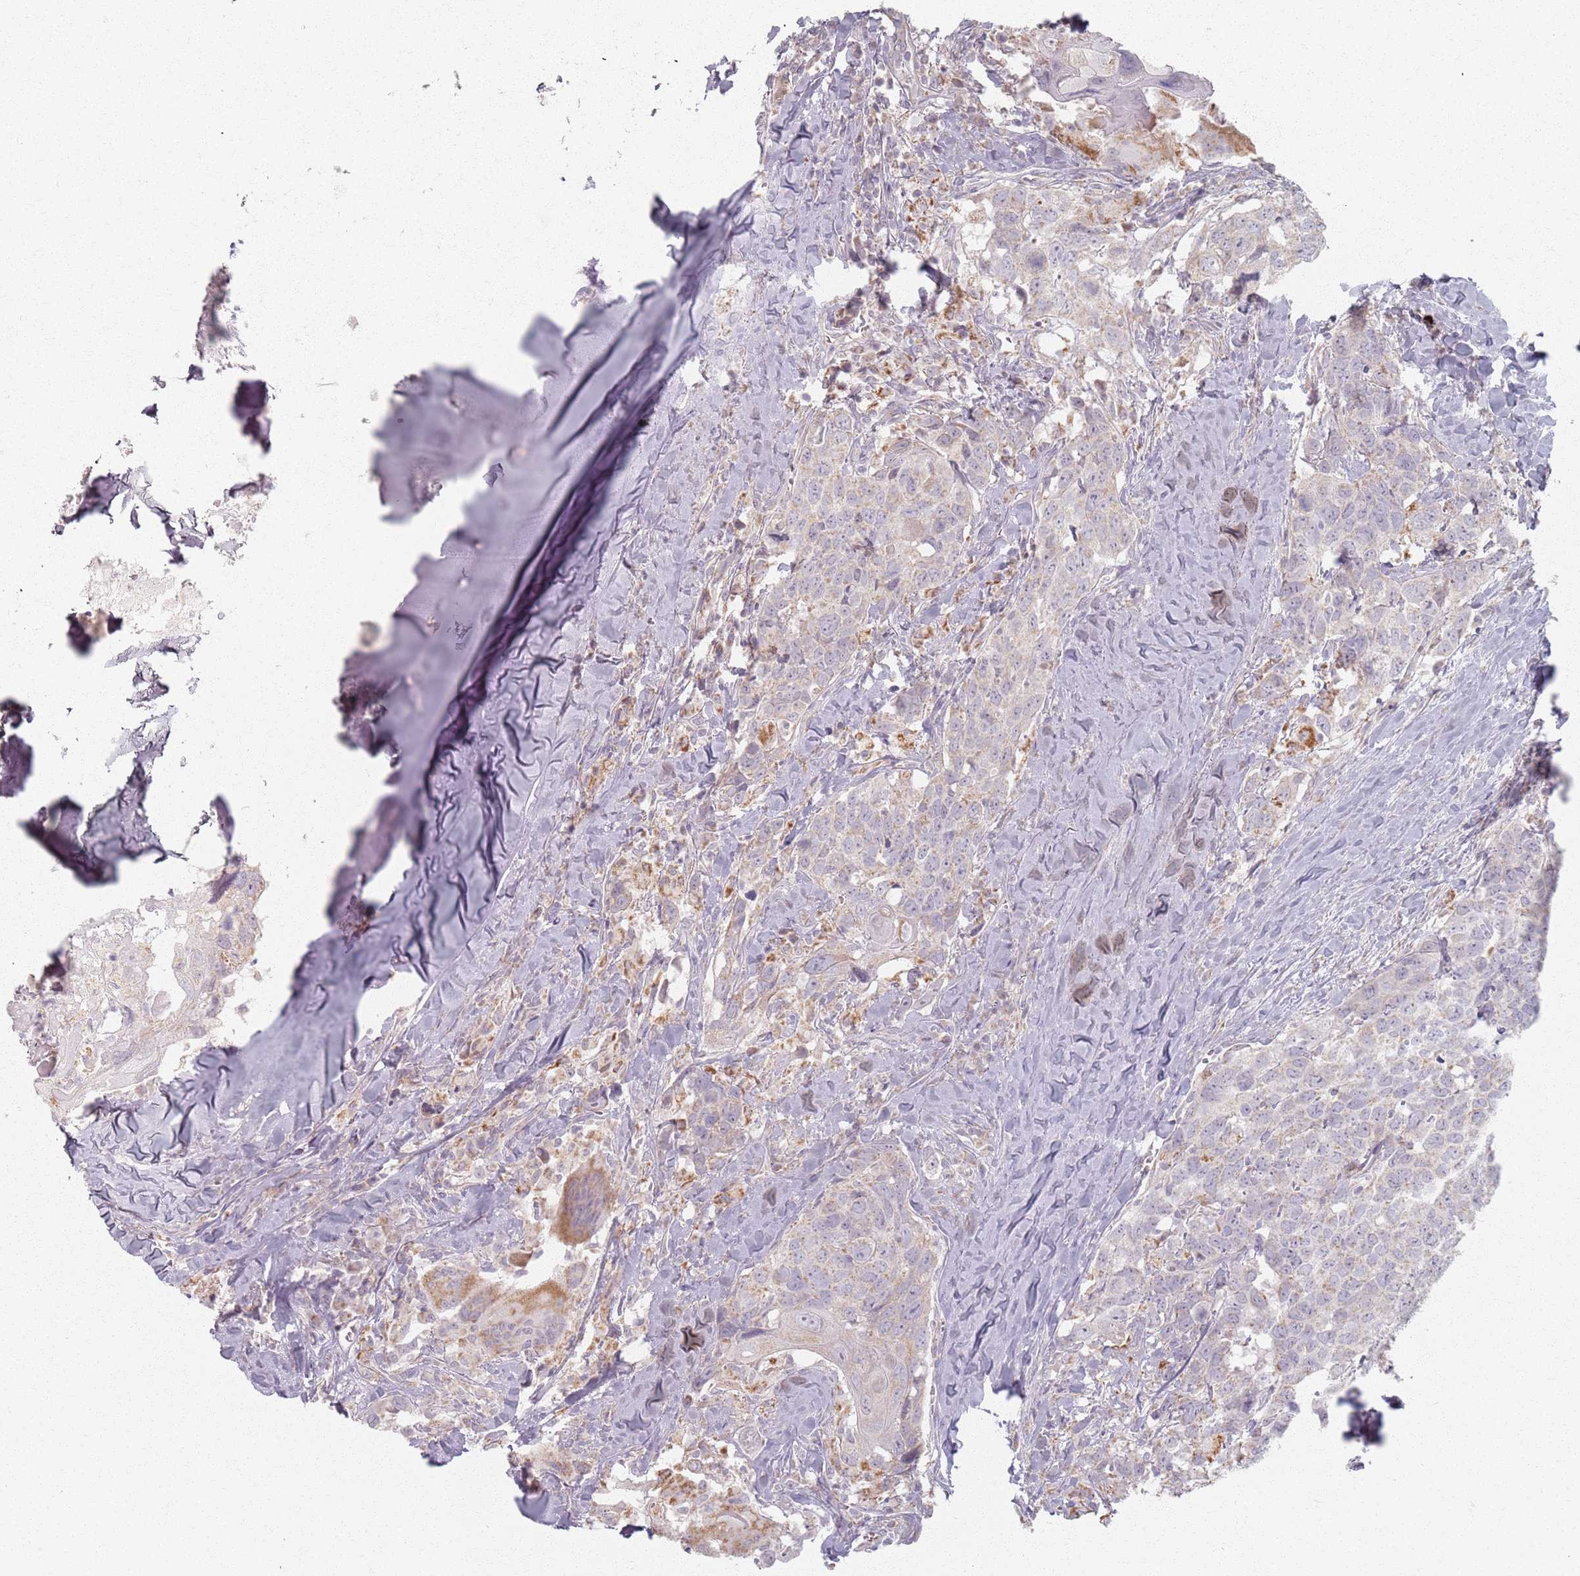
{"staining": {"intensity": "moderate", "quantity": "<25%", "location": "cytoplasmic/membranous"}, "tissue": "head and neck cancer", "cell_type": "Tumor cells", "image_type": "cancer", "snomed": [{"axis": "morphology", "description": "Normal tissue, NOS"}, {"axis": "morphology", "description": "Squamous cell carcinoma, NOS"}, {"axis": "topography", "description": "Skeletal muscle"}, {"axis": "topography", "description": "Vascular tissue"}, {"axis": "topography", "description": "Peripheral nerve tissue"}, {"axis": "topography", "description": "Head-Neck"}], "caption": "The histopathology image demonstrates staining of head and neck cancer, revealing moderate cytoplasmic/membranous protein staining (brown color) within tumor cells.", "gene": "PKD2L2", "patient": {"sex": "male", "age": 66}}